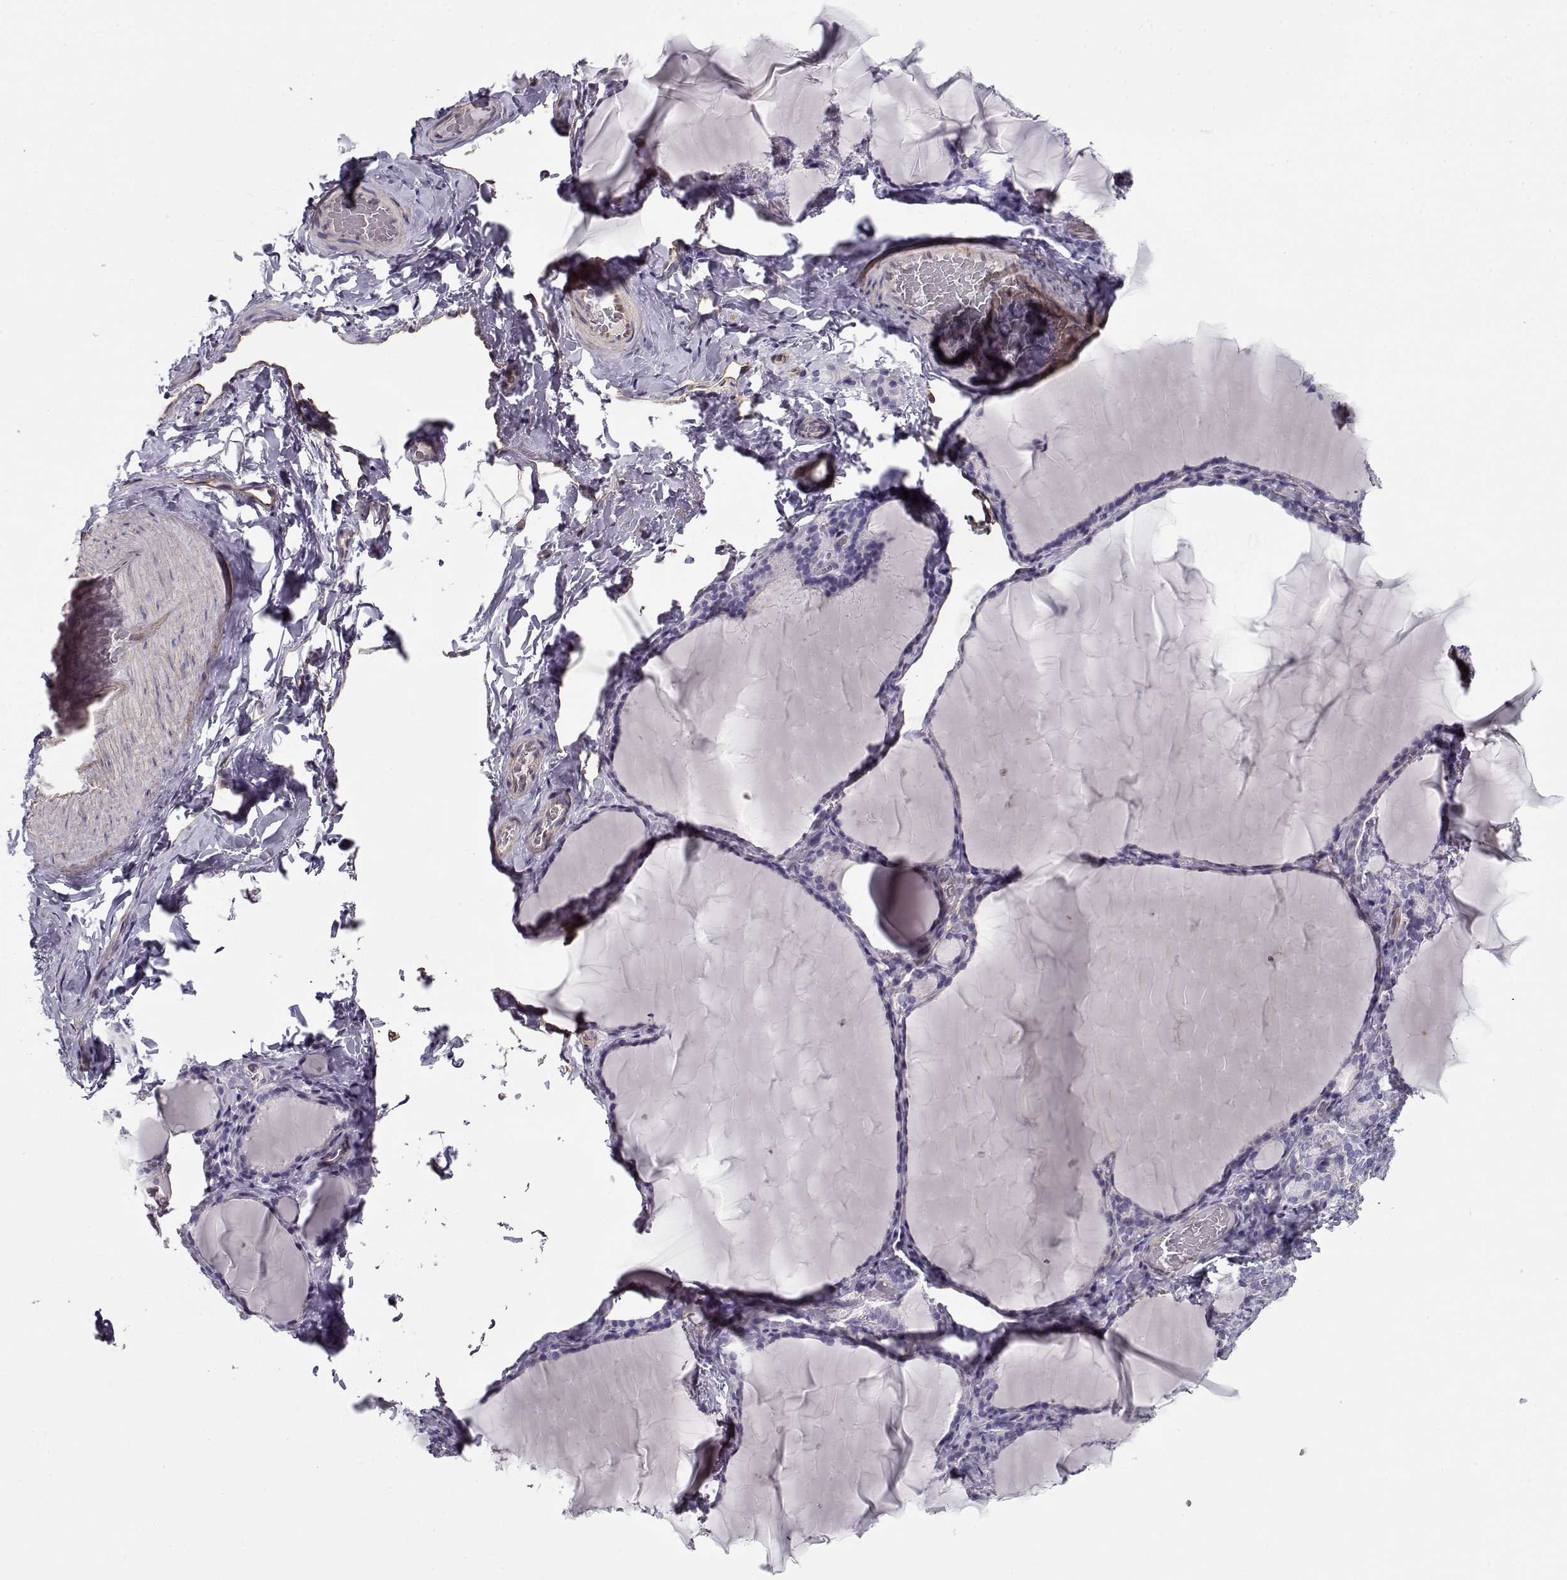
{"staining": {"intensity": "negative", "quantity": "none", "location": "none"}, "tissue": "thyroid gland", "cell_type": "Glandular cells", "image_type": "normal", "snomed": [{"axis": "morphology", "description": "Normal tissue, NOS"}, {"axis": "morphology", "description": "Hyperplasia, NOS"}, {"axis": "topography", "description": "Thyroid gland"}], "caption": "DAB (3,3'-diaminobenzidine) immunohistochemical staining of normal thyroid gland demonstrates no significant expression in glandular cells. (DAB (3,3'-diaminobenzidine) immunohistochemistry (IHC), high magnification).", "gene": "MYO1A", "patient": {"sex": "female", "age": 27}}